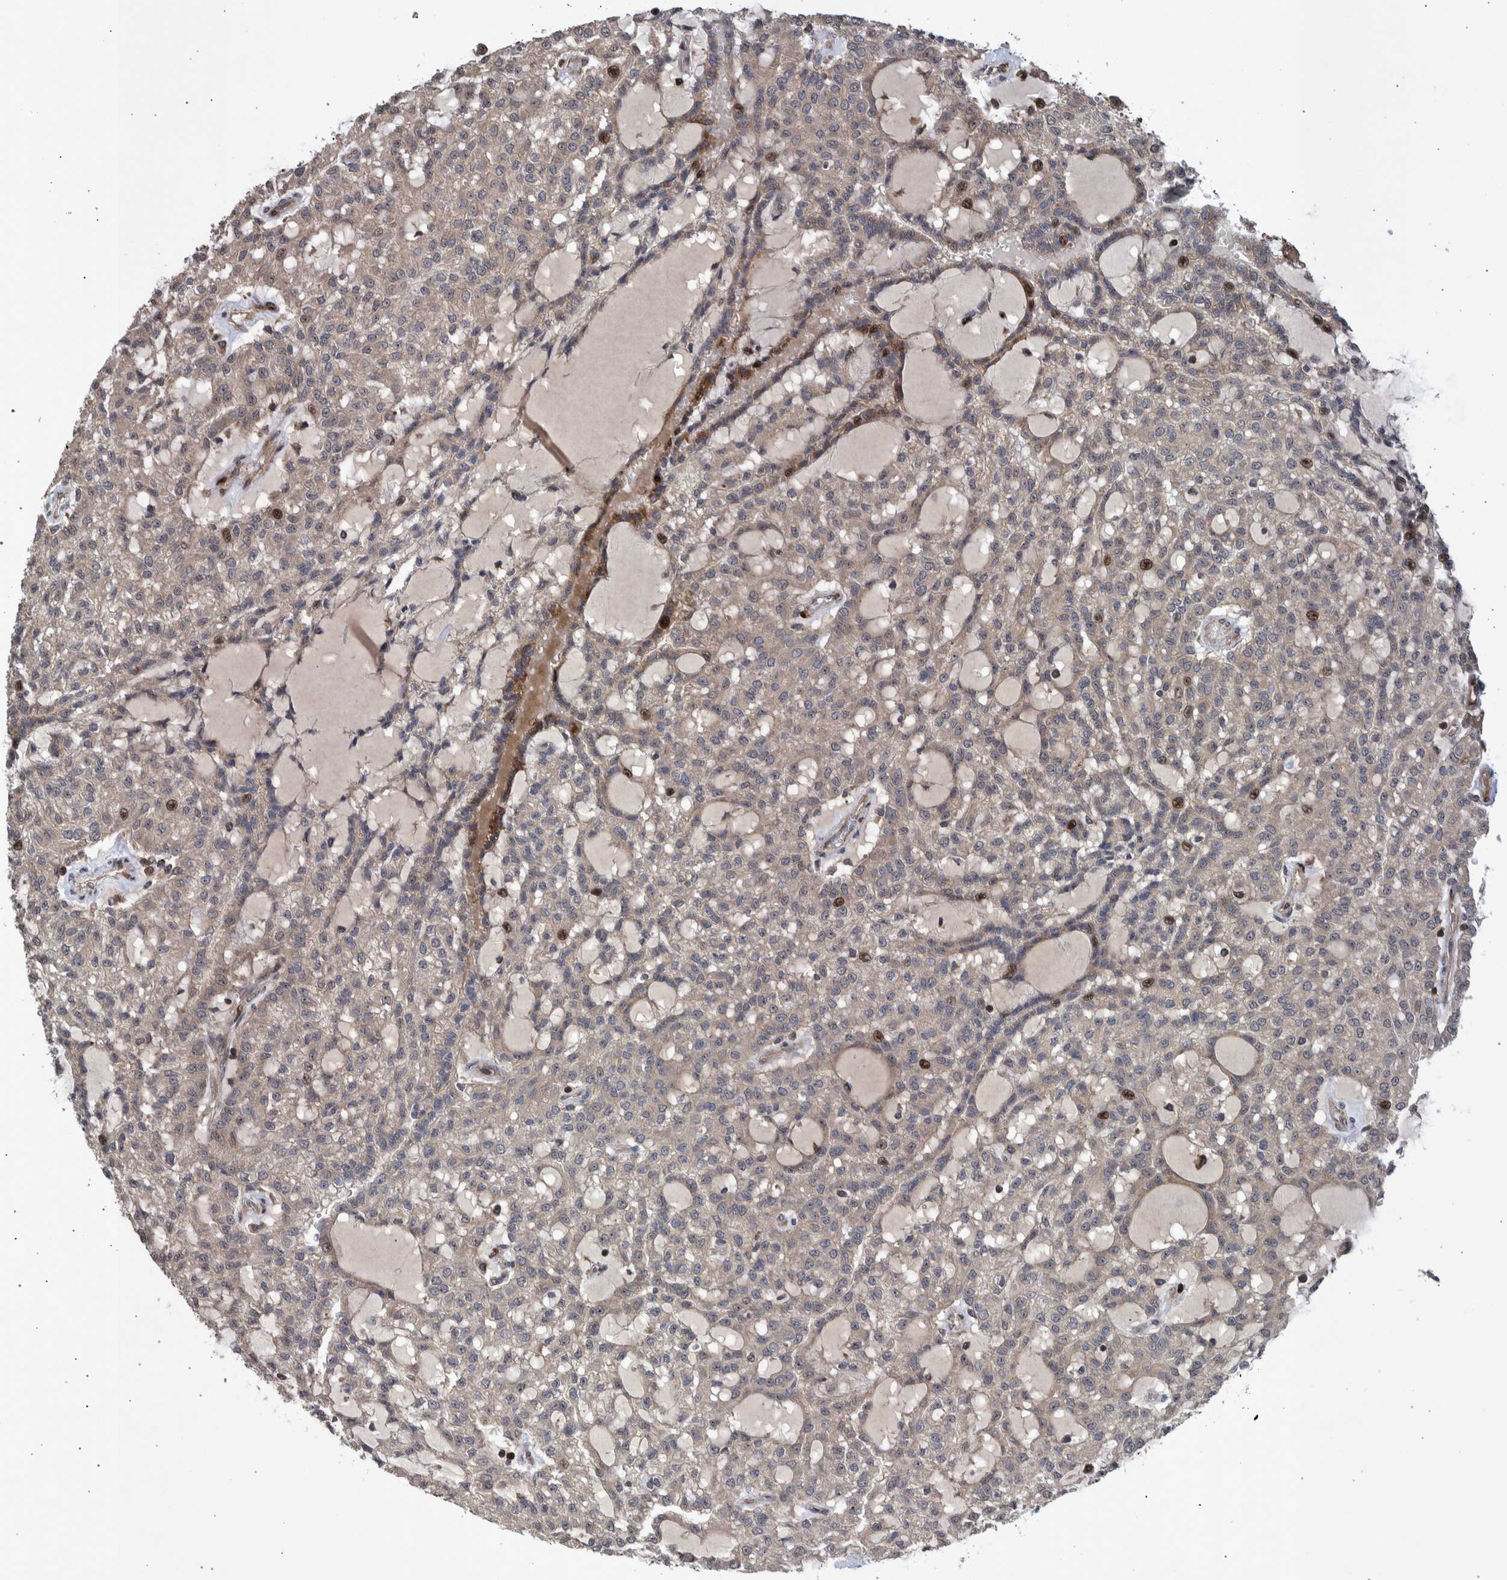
{"staining": {"intensity": "moderate", "quantity": "<25%", "location": "nuclear"}, "tissue": "renal cancer", "cell_type": "Tumor cells", "image_type": "cancer", "snomed": [{"axis": "morphology", "description": "Adenocarcinoma, NOS"}, {"axis": "topography", "description": "Kidney"}], "caption": "Protein staining of adenocarcinoma (renal) tissue exhibits moderate nuclear staining in approximately <25% of tumor cells. (DAB (3,3'-diaminobenzidine) = brown stain, brightfield microscopy at high magnification).", "gene": "SHISA6", "patient": {"sex": "male", "age": 63}}